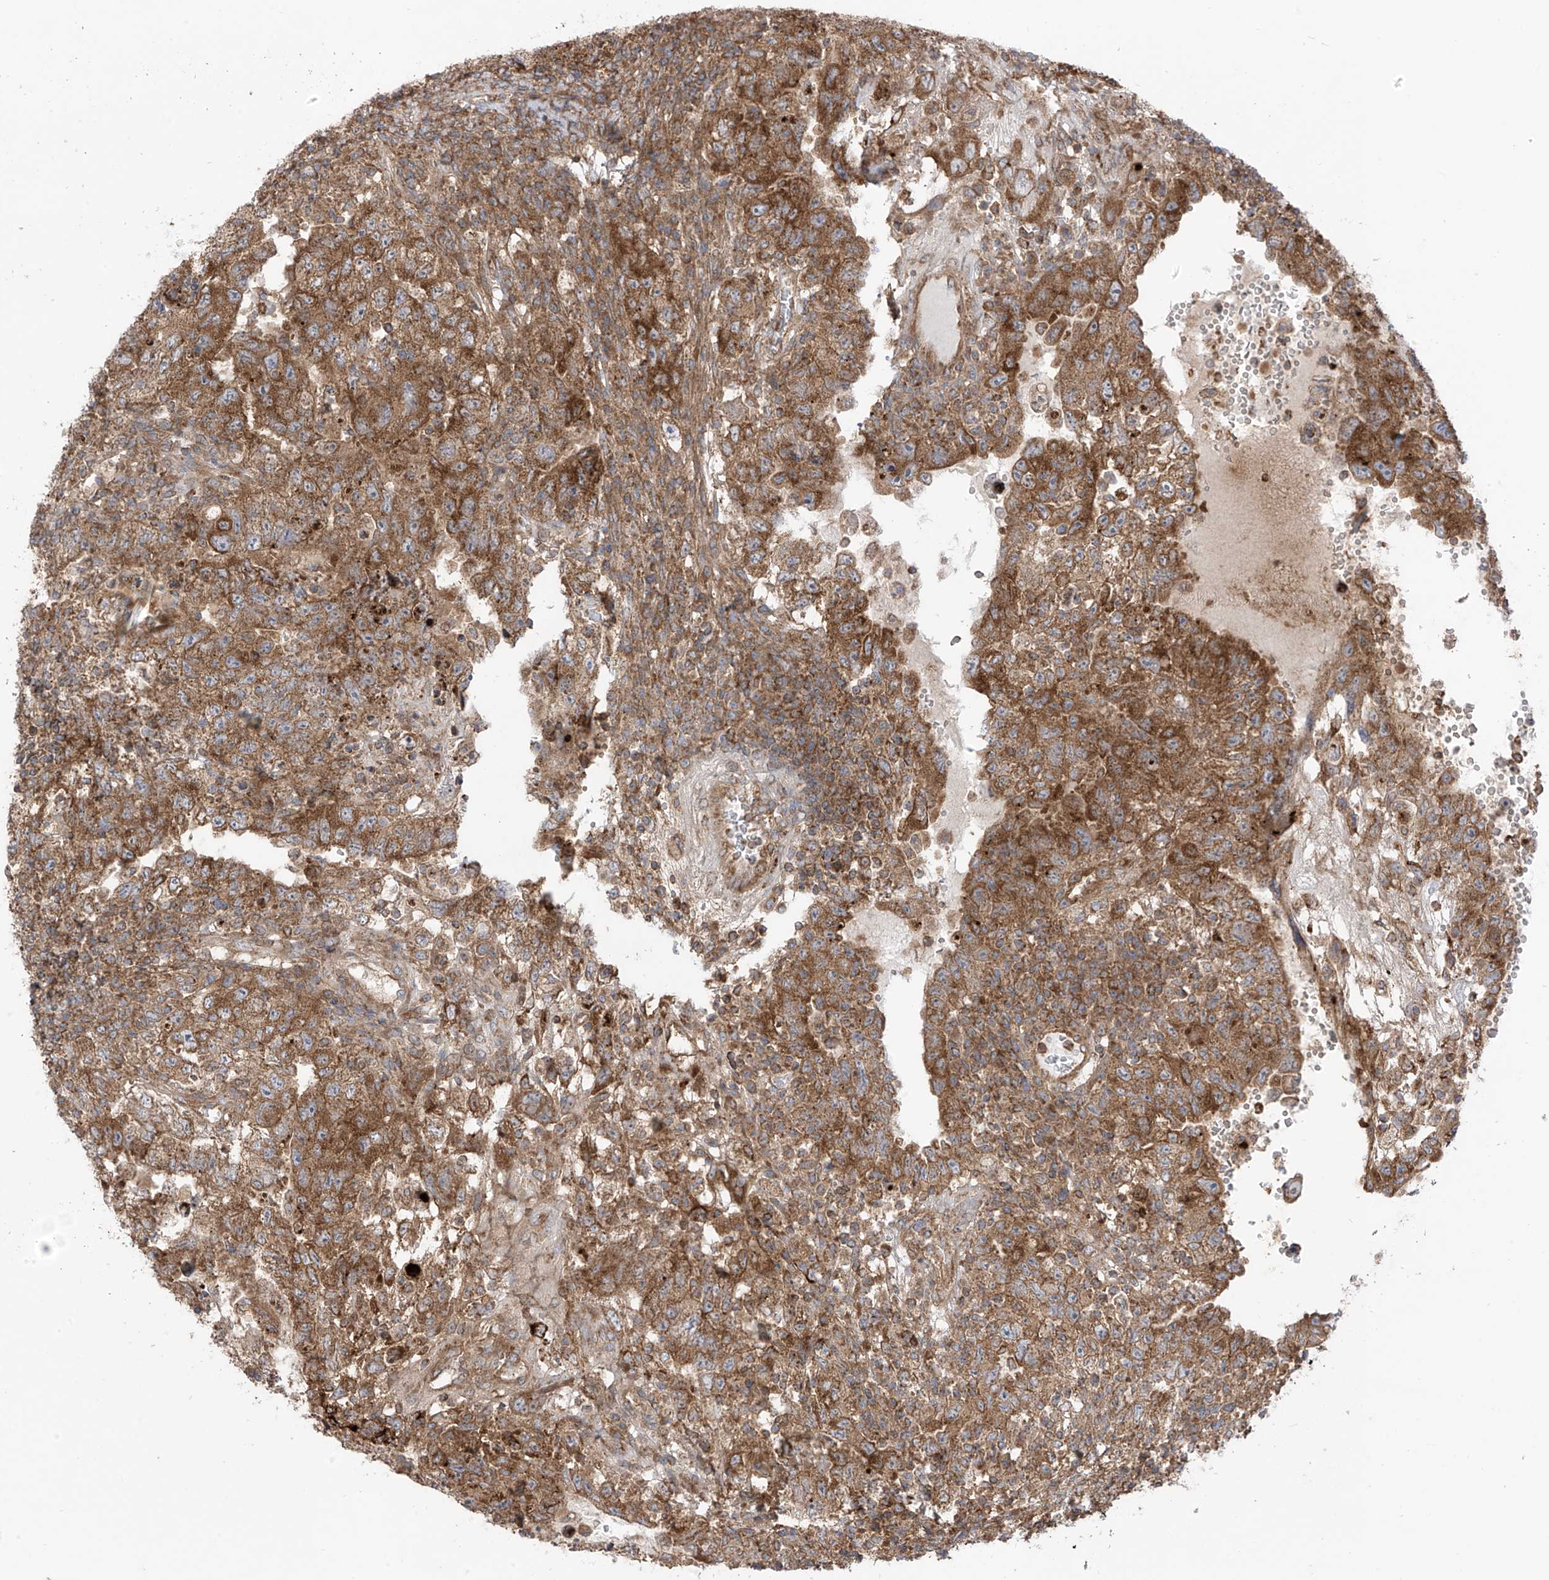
{"staining": {"intensity": "moderate", "quantity": ">75%", "location": "cytoplasmic/membranous"}, "tissue": "testis cancer", "cell_type": "Tumor cells", "image_type": "cancer", "snomed": [{"axis": "morphology", "description": "Carcinoma, Embryonal, NOS"}, {"axis": "topography", "description": "Testis"}], "caption": "A histopathology image of human testis cancer stained for a protein exhibits moderate cytoplasmic/membranous brown staining in tumor cells. (DAB IHC, brown staining for protein, blue staining for nuclei).", "gene": "REPS1", "patient": {"sex": "male", "age": 26}}